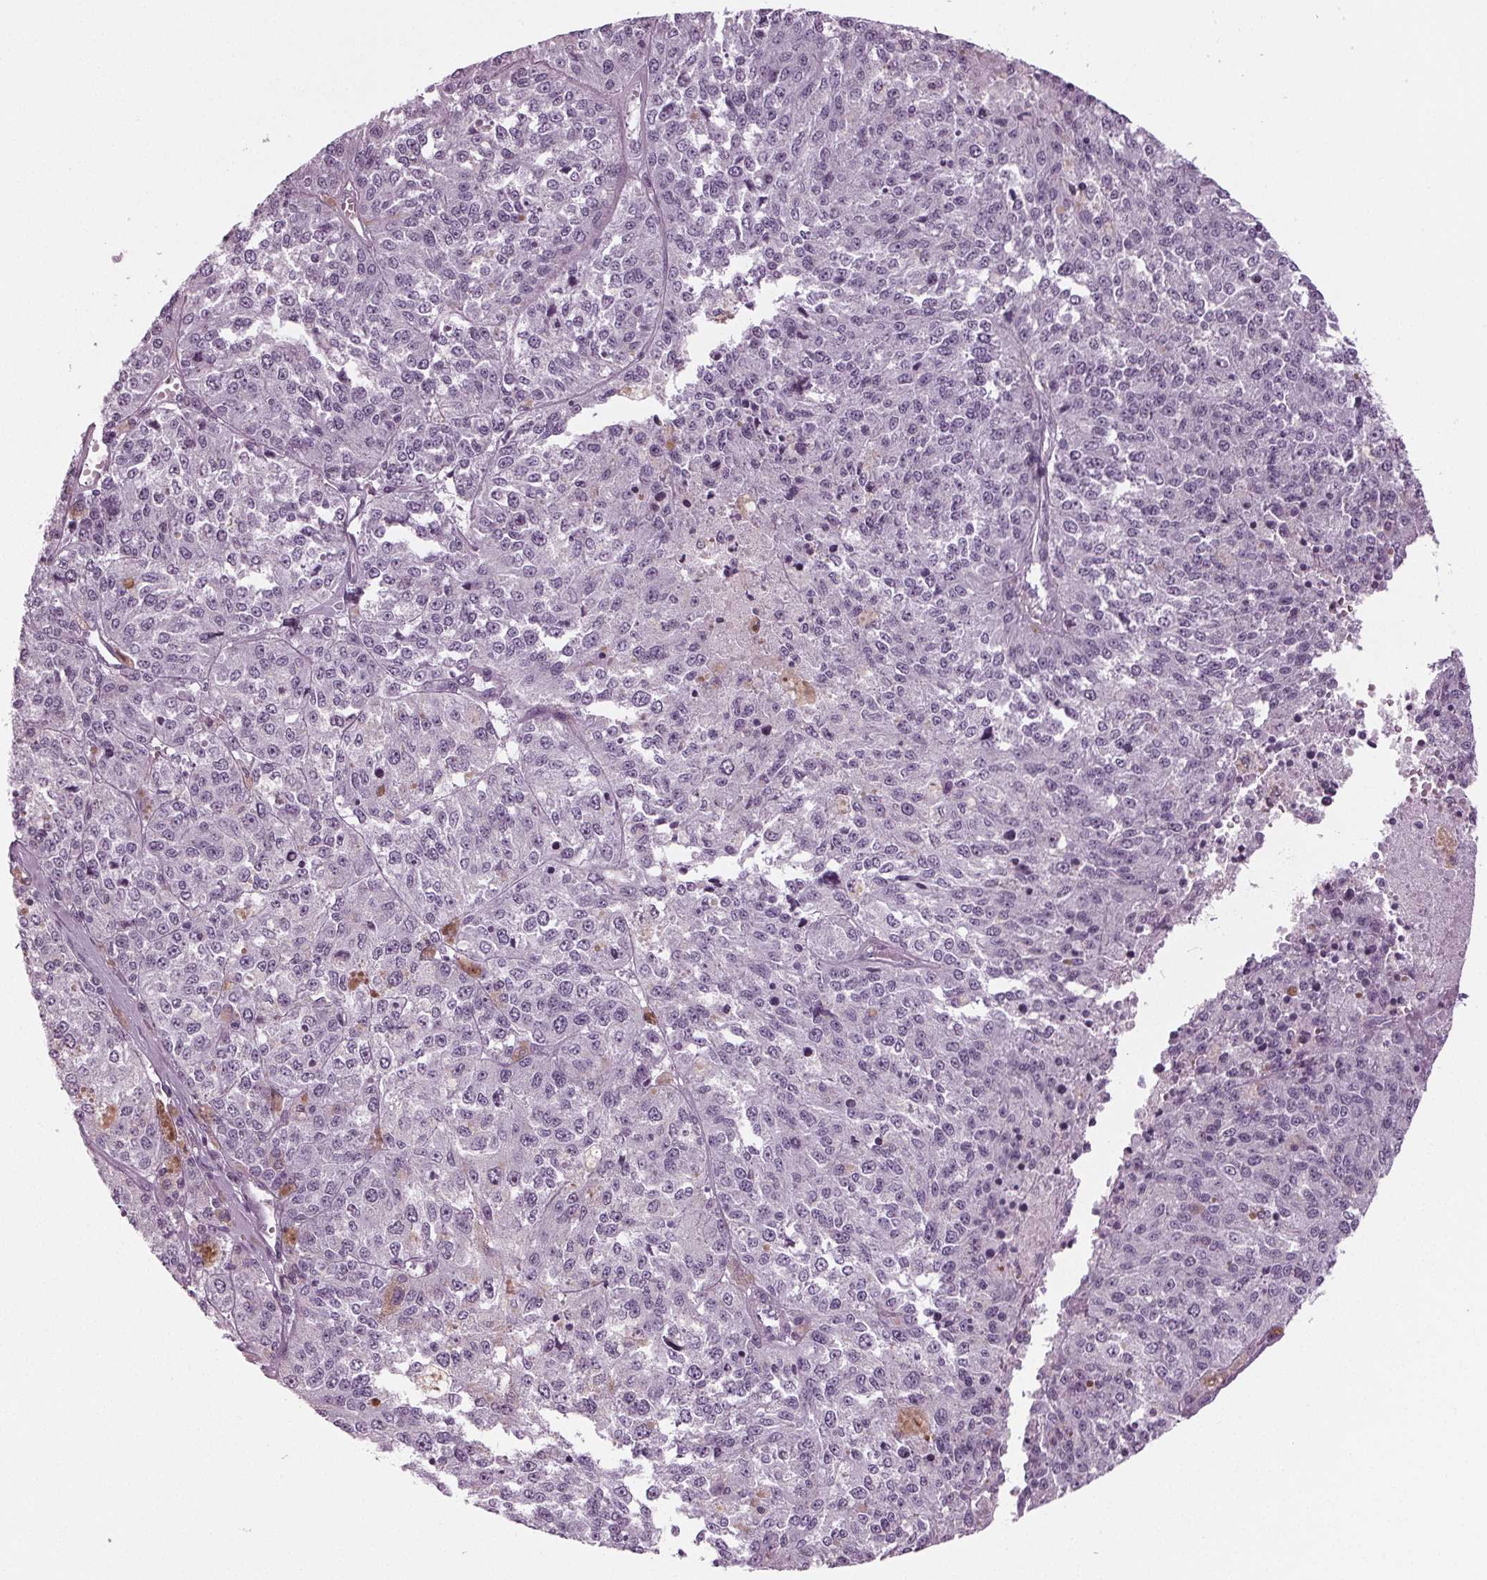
{"staining": {"intensity": "negative", "quantity": "none", "location": "none"}, "tissue": "melanoma", "cell_type": "Tumor cells", "image_type": "cancer", "snomed": [{"axis": "morphology", "description": "Malignant melanoma, Metastatic site"}, {"axis": "topography", "description": "Lymph node"}], "caption": "The IHC image has no significant staining in tumor cells of melanoma tissue.", "gene": "BHLHE22", "patient": {"sex": "female", "age": 64}}